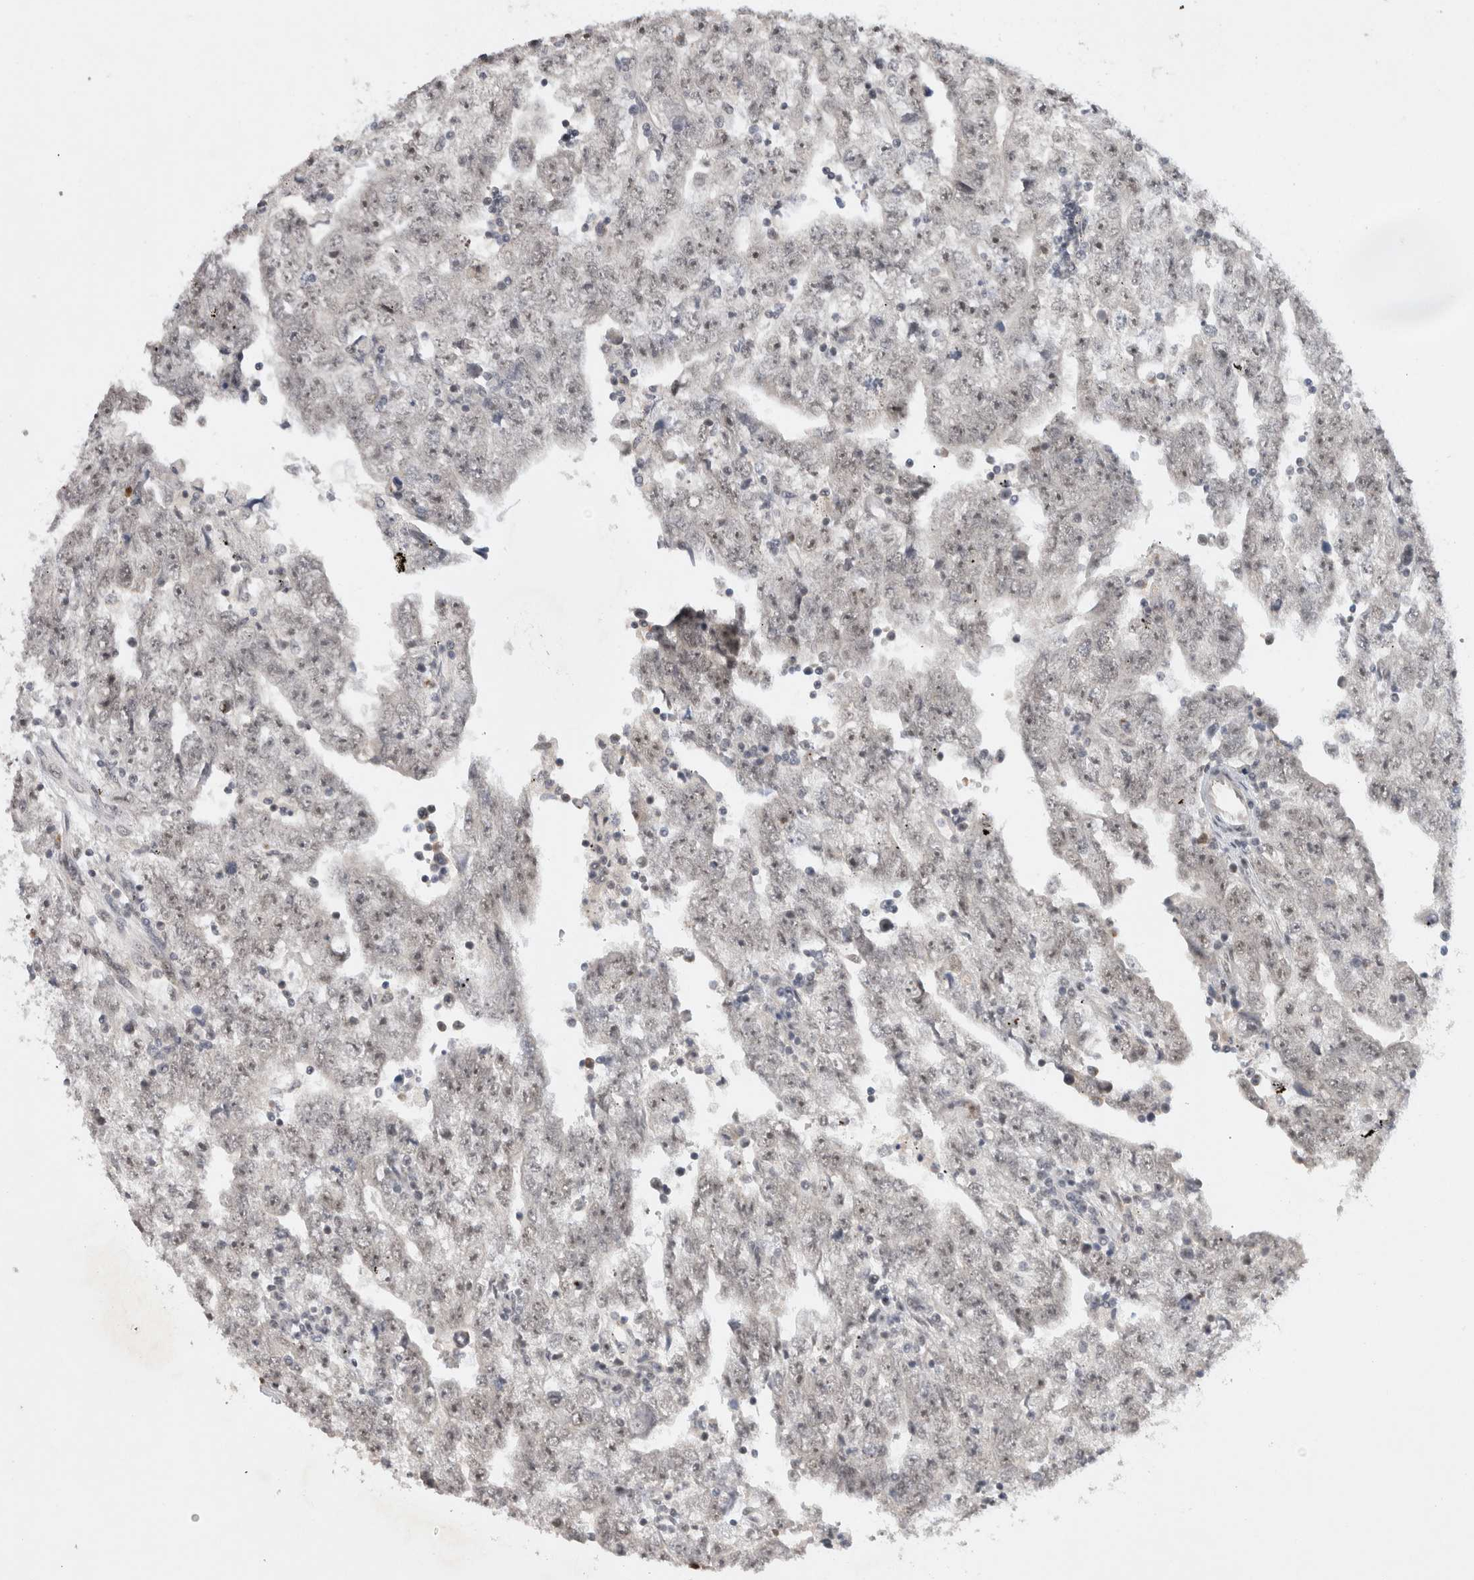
{"staining": {"intensity": "weak", "quantity": ">75%", "location": "nuclear"}, "tissue": "testis cancer", "cell_type": "Tumor cells", "image_type": "cancer", "snomed": [{"axis": "morphology", "description": "Carcinoma, Embryonal, NOS"}, {"axis": "topography", "description": "Testis"}], "caption": "A brown stain shows weak nuclear staining of a protein in embryonal carcinoma (testis) tumor cells.", "gene": "HESX1", "patient": {"sex": "male", "age": 25}}